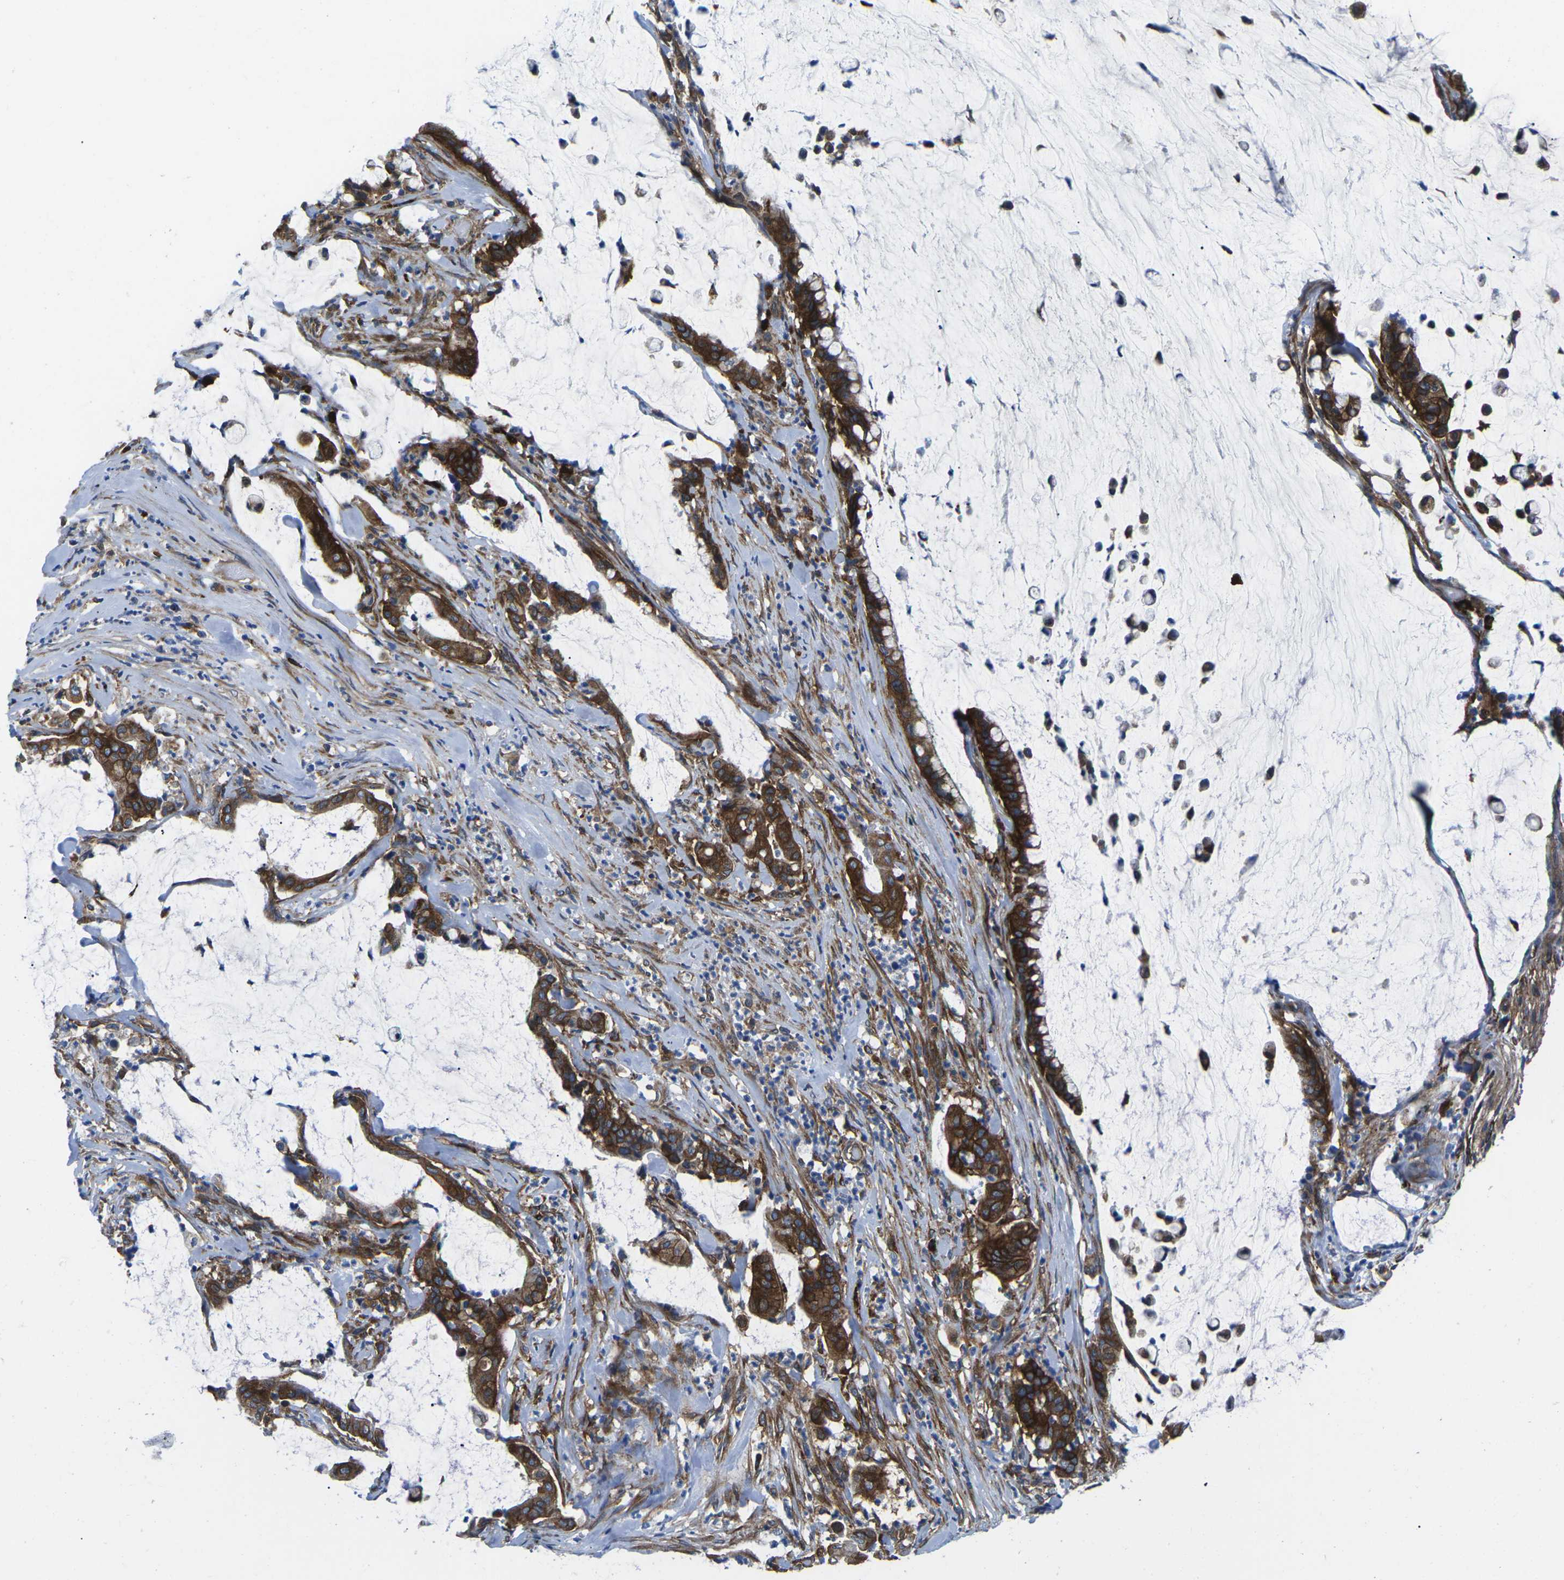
{"staining": {"intensity": "strong", "quantity": ">75%", "location": "cytoplasmic/membranous"}, "tissue": "pancreatic cancer", "cell_type": "Tumor cells", "image_type": "cancer", "snomed": [{"axis": "morphology", "description": "Adenocarcinoma, NOS"}, {"axis": "topography", "description": "Pancreas"}], "caption": "Protein staining displays strong cytoplasmic/membranous staining in approximately >75% of tumor cells in pancreatic cancer.", "gene": "DLG1", "patient": {"sex": "male", "age": 41}}